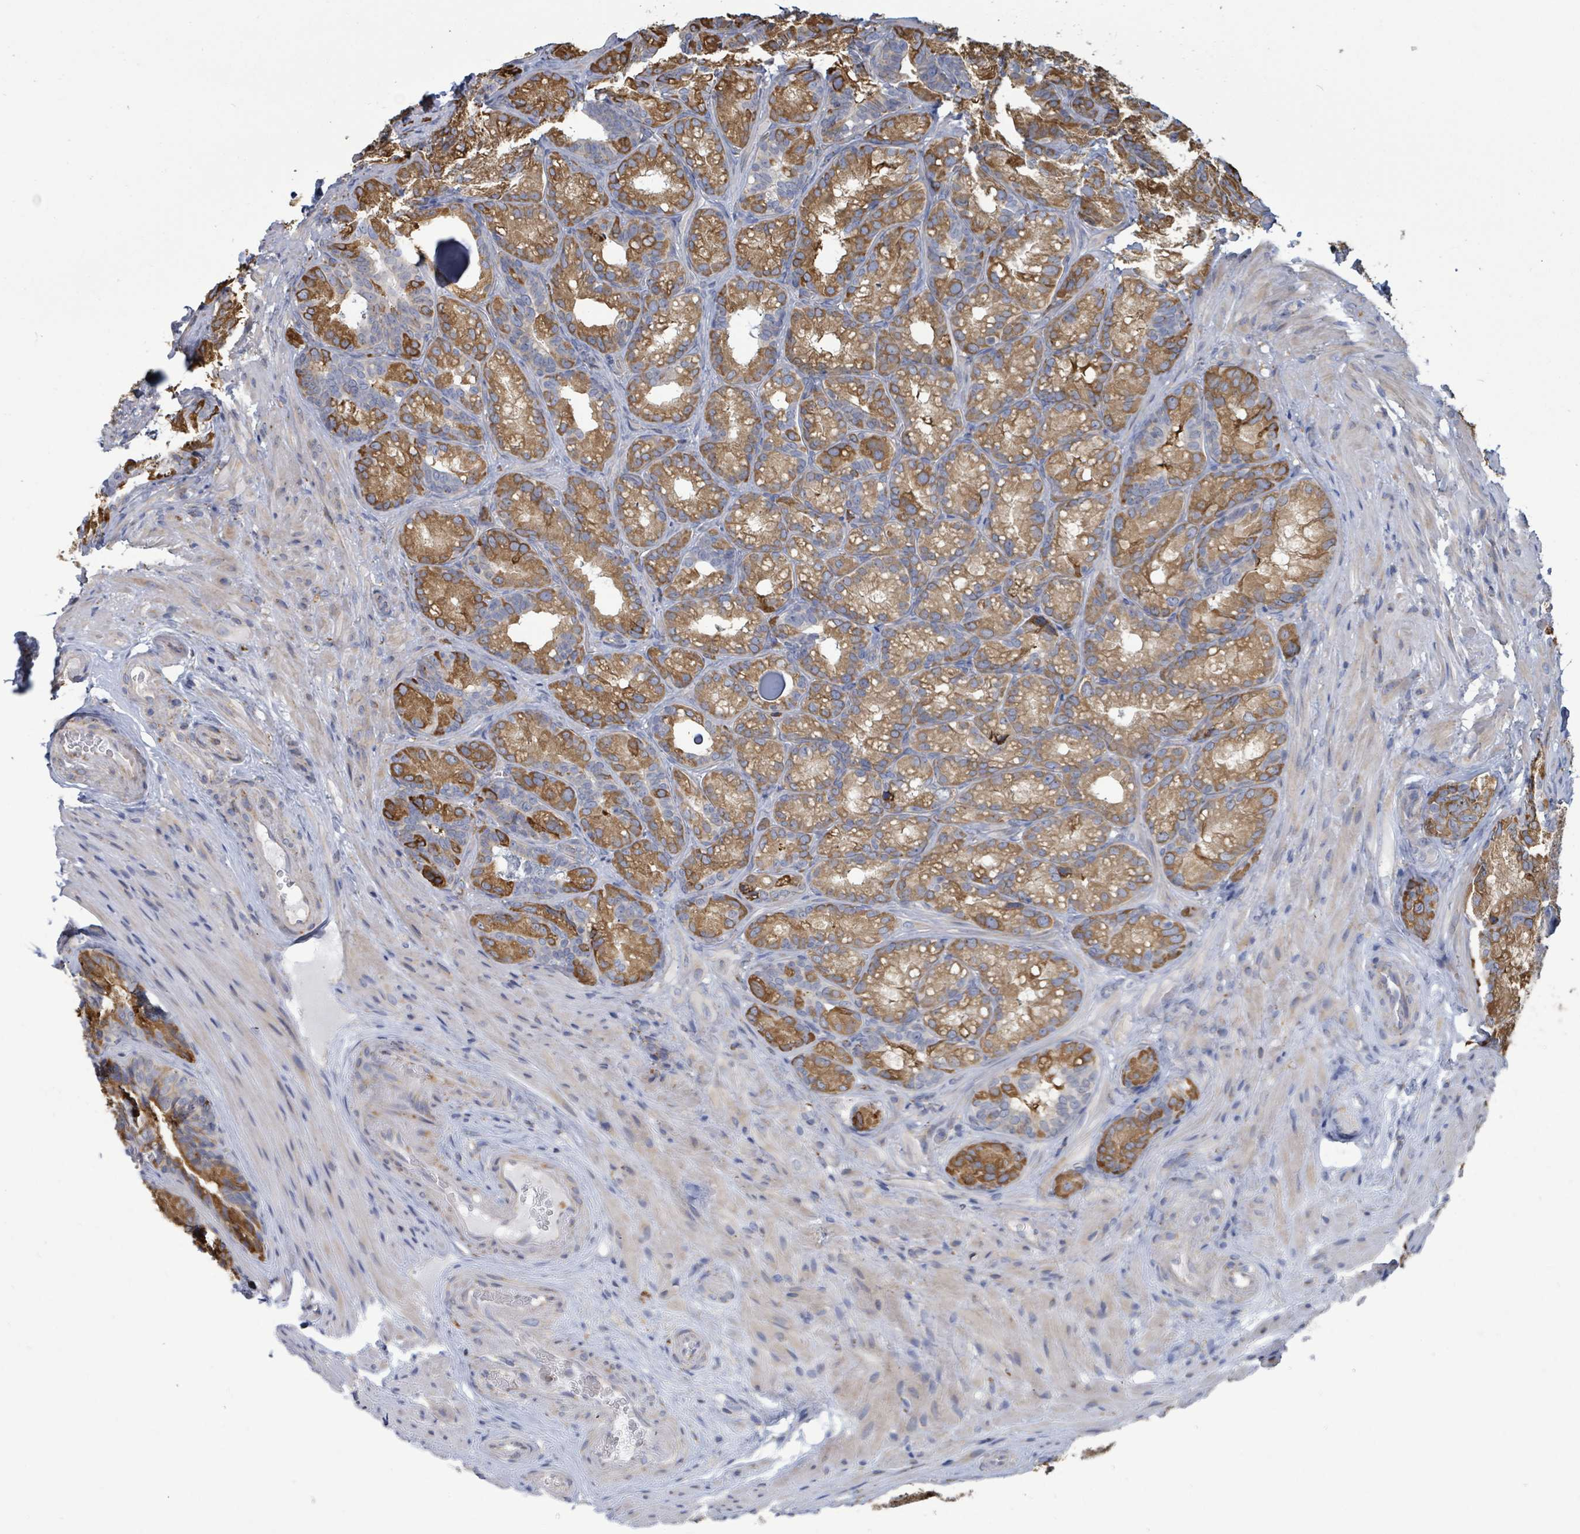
{"staining": {"intensity": "strong", "quantity": ">75%", "location": "cytoplasmic/membranous"}, "tissue": "seminal vesicle", "cell_type": "Glandular cells", "image_type": "normal", "snomed": [{"axis": "morphology", "description": "Normal tissue, NOS"}, {"axis": "topography", "description": "Seminal veicle"}], "caption": "High-power microscopy captured an immunohistochemistry image of normal seminal vesicle, revealing strong cytoplasmic/membranous positivity in approximately >75% of glandular cells.", "gene": "RFPL4AL1", "patient": {"sex": "male", "age": 58}}